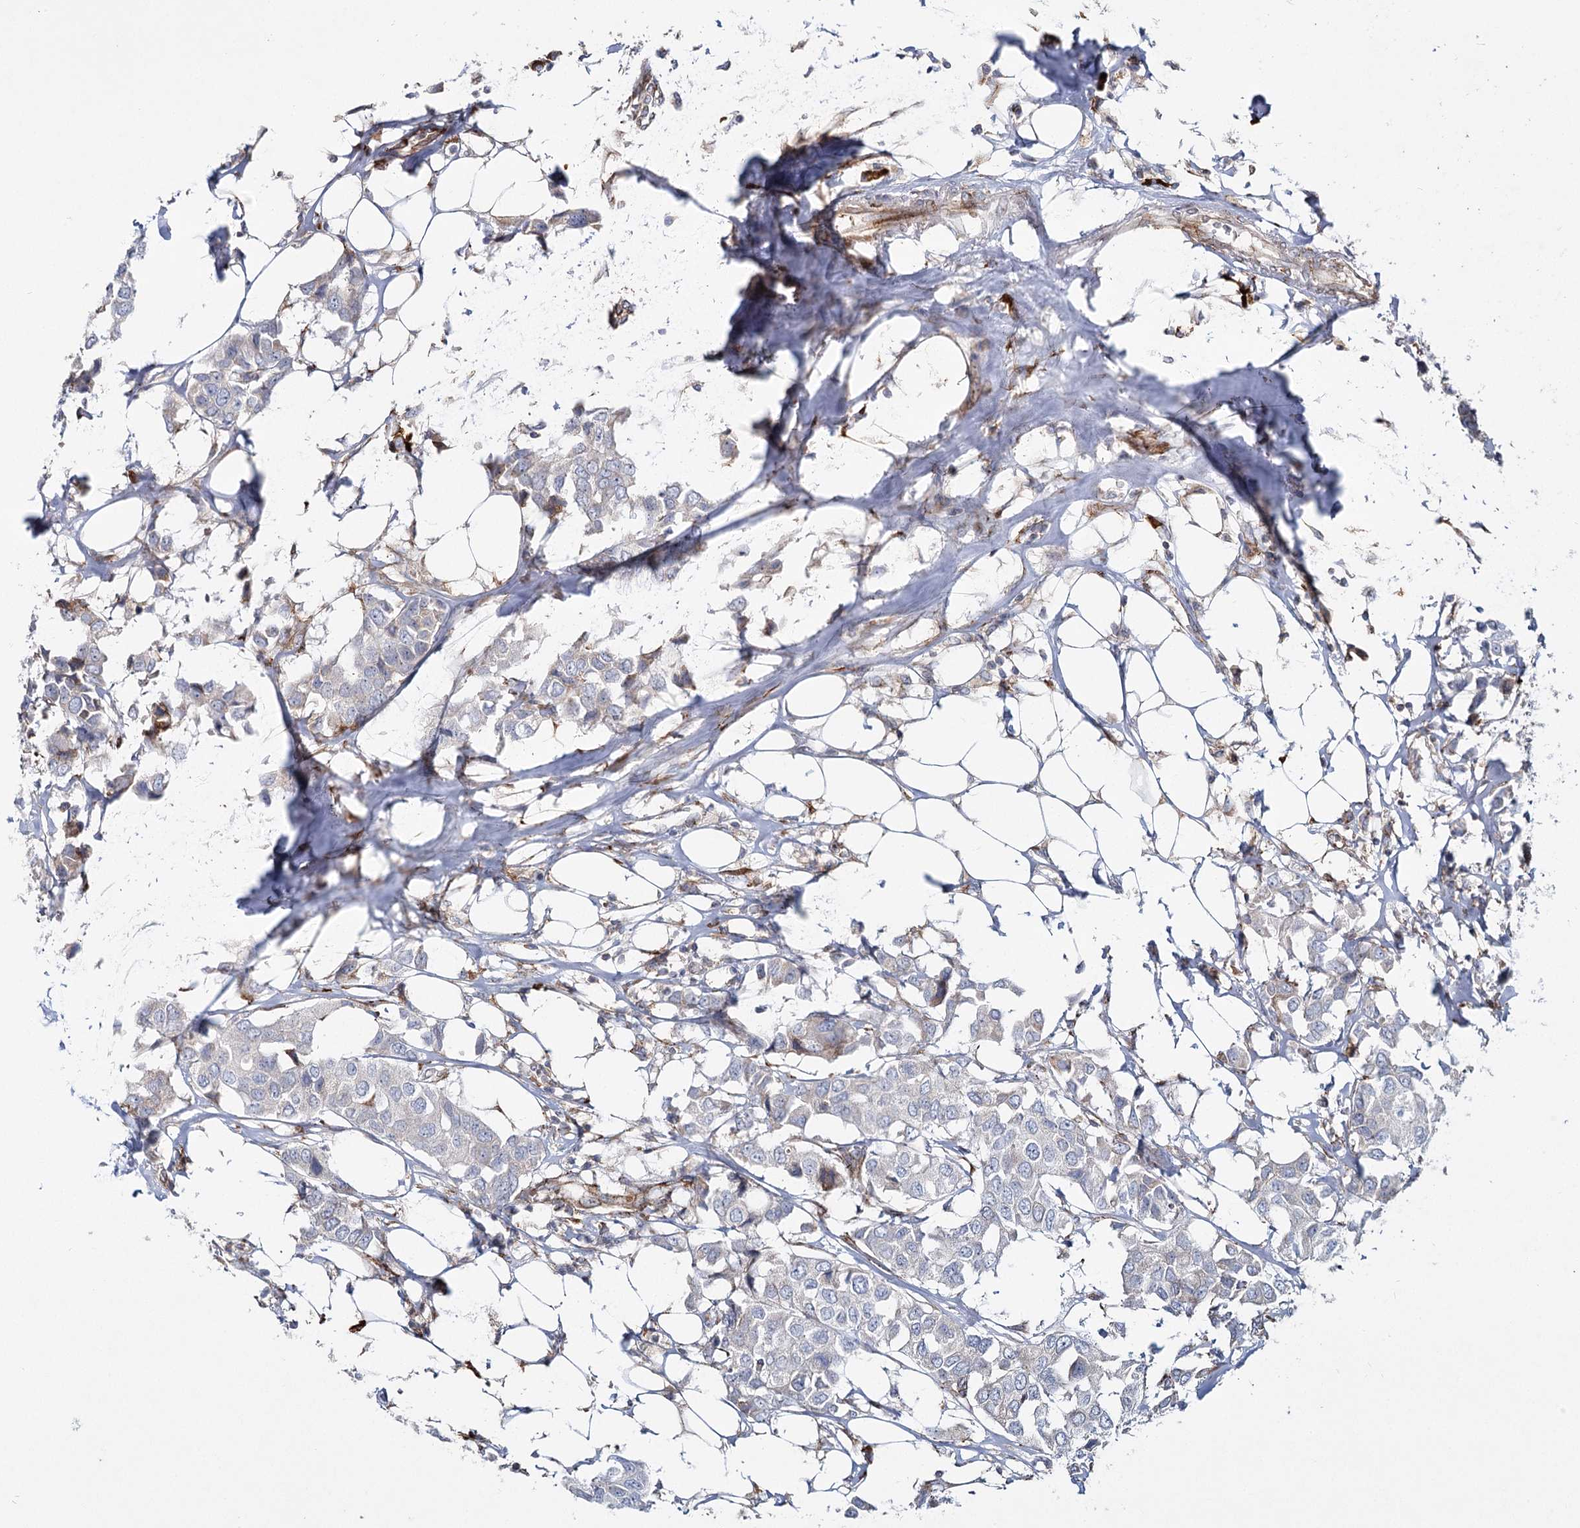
{"staining": {"intensity": "negative", "quantity": "none", "location": "none"}, "tissue": "breast cancer", "cell_type": "Tumor cells", "image_type": "cancer", "snomed": [{"axis": "morphology", "description": "Duct carcinoma"}, {"axis": "topography", "description": "Breast"}], "caption": "Immunohistochemical staining of breast infiltrating ductal carcinoma displays no significant positivity in tumor cells. (DAB (3,3'-diaminobenzidine) immunohistochemistry (IHC), high magnification).", "gene": "POGLUT1", "patient": {"sex": "female", "age": 80}}